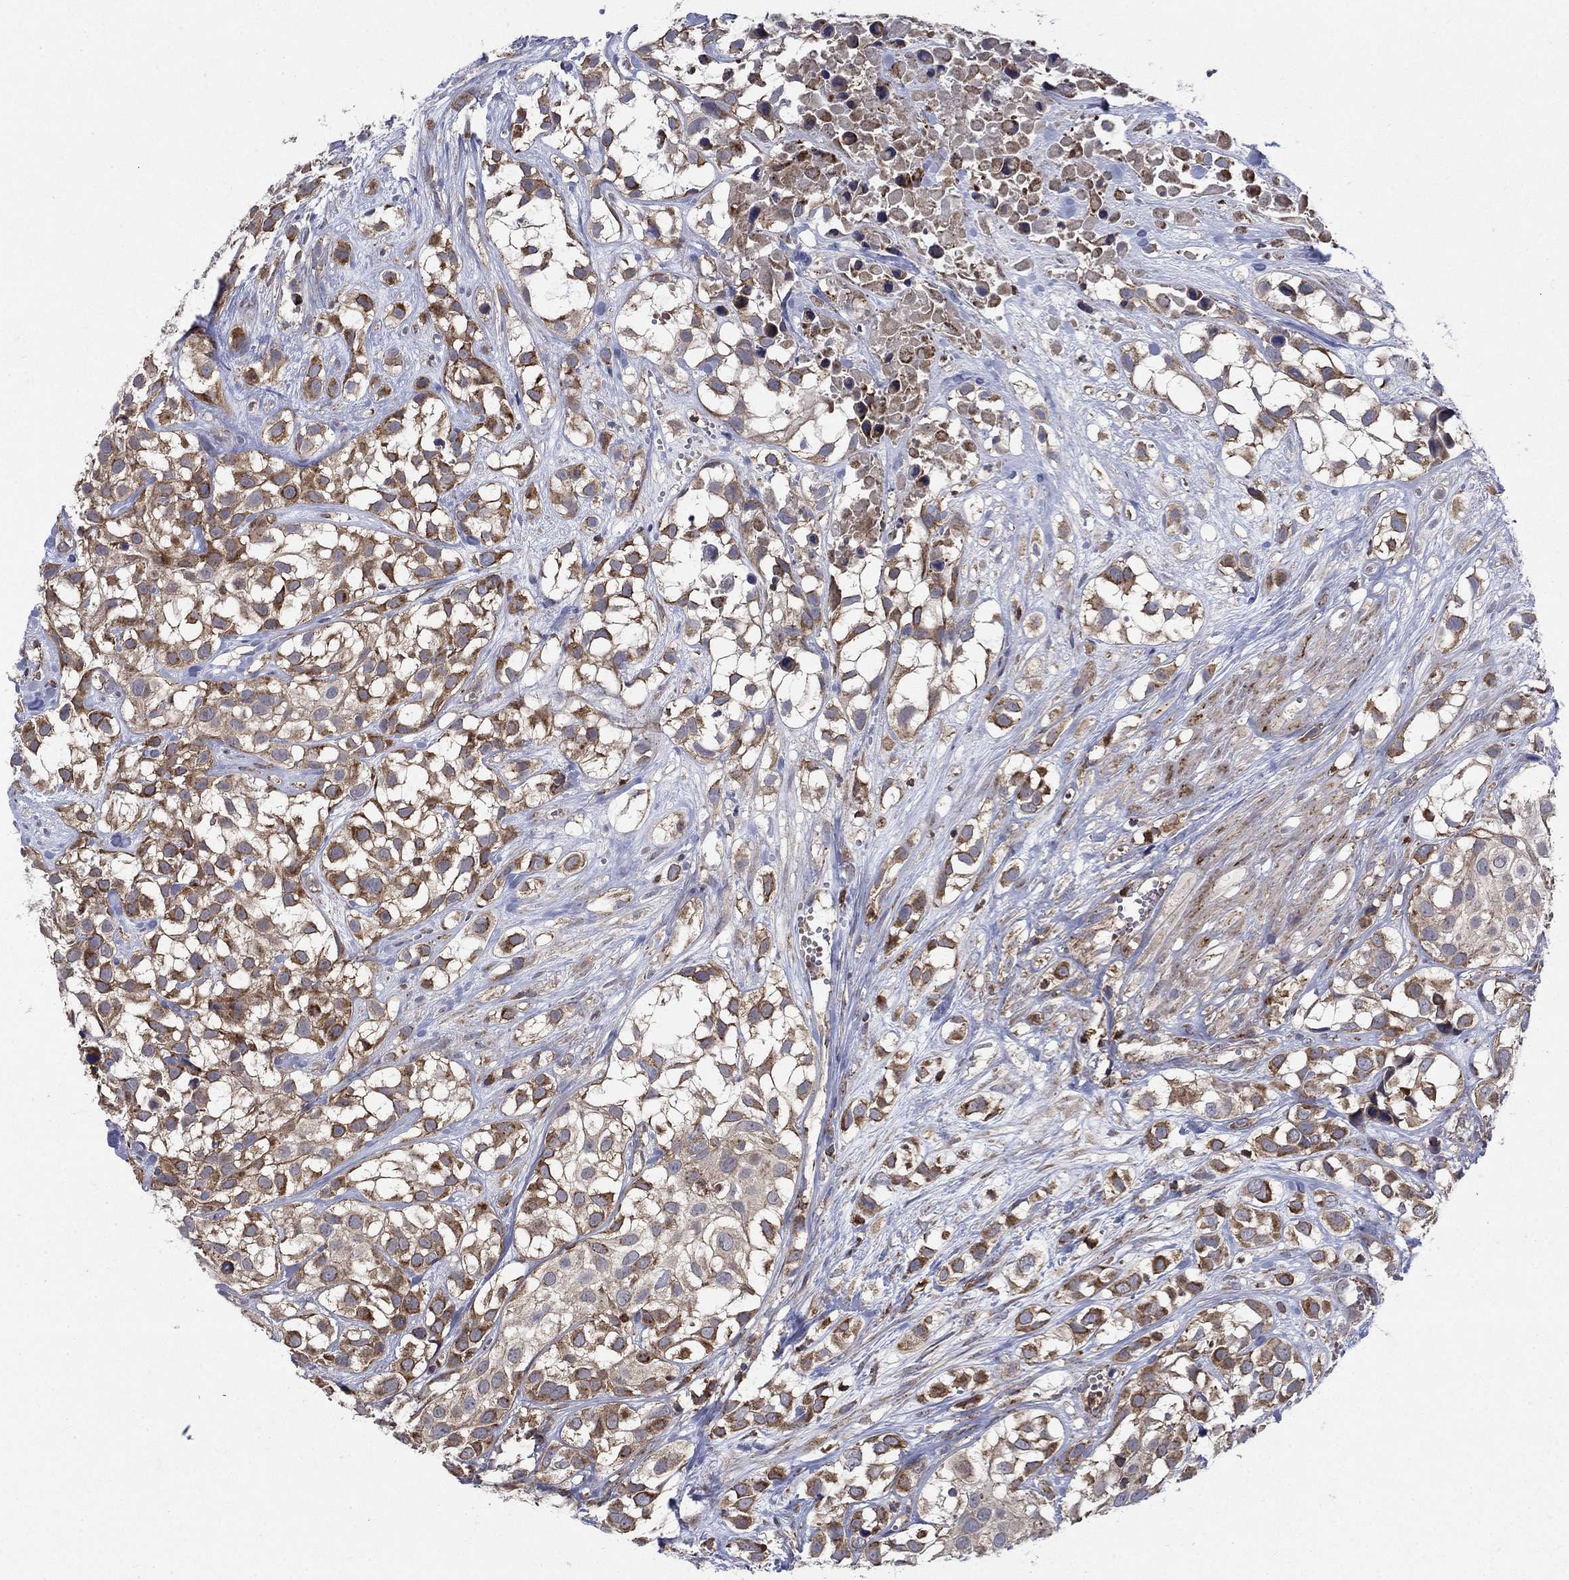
{"staining": {"intensity": "moderate", "quantity": ">75%", "location": "cytoplasmic/membranous"}, "tissue": "urothelial cancer", "cell_type": "Tumor cells", "image_type": "cancer", "snomed": [{"axis": "morphology", "description": "Urothelial carcinoma, High grade"}, {"axis": "topography", "description": "Urinary bladder"}], "caption": "IHC (DAB) staining of human high-grade urothelial carcinoma demonstrates moderate cytoplasmic/membranous protein staining in approximately >75% of tumor cells. The staining was performed using DAB (3,3'-diaminobenzidine), with brown indicating positive protein expression. Nuclei are stained blue with hematoxylin.", "gene": "RNF19B", "patient": {"sex": "male", "age": 56}}